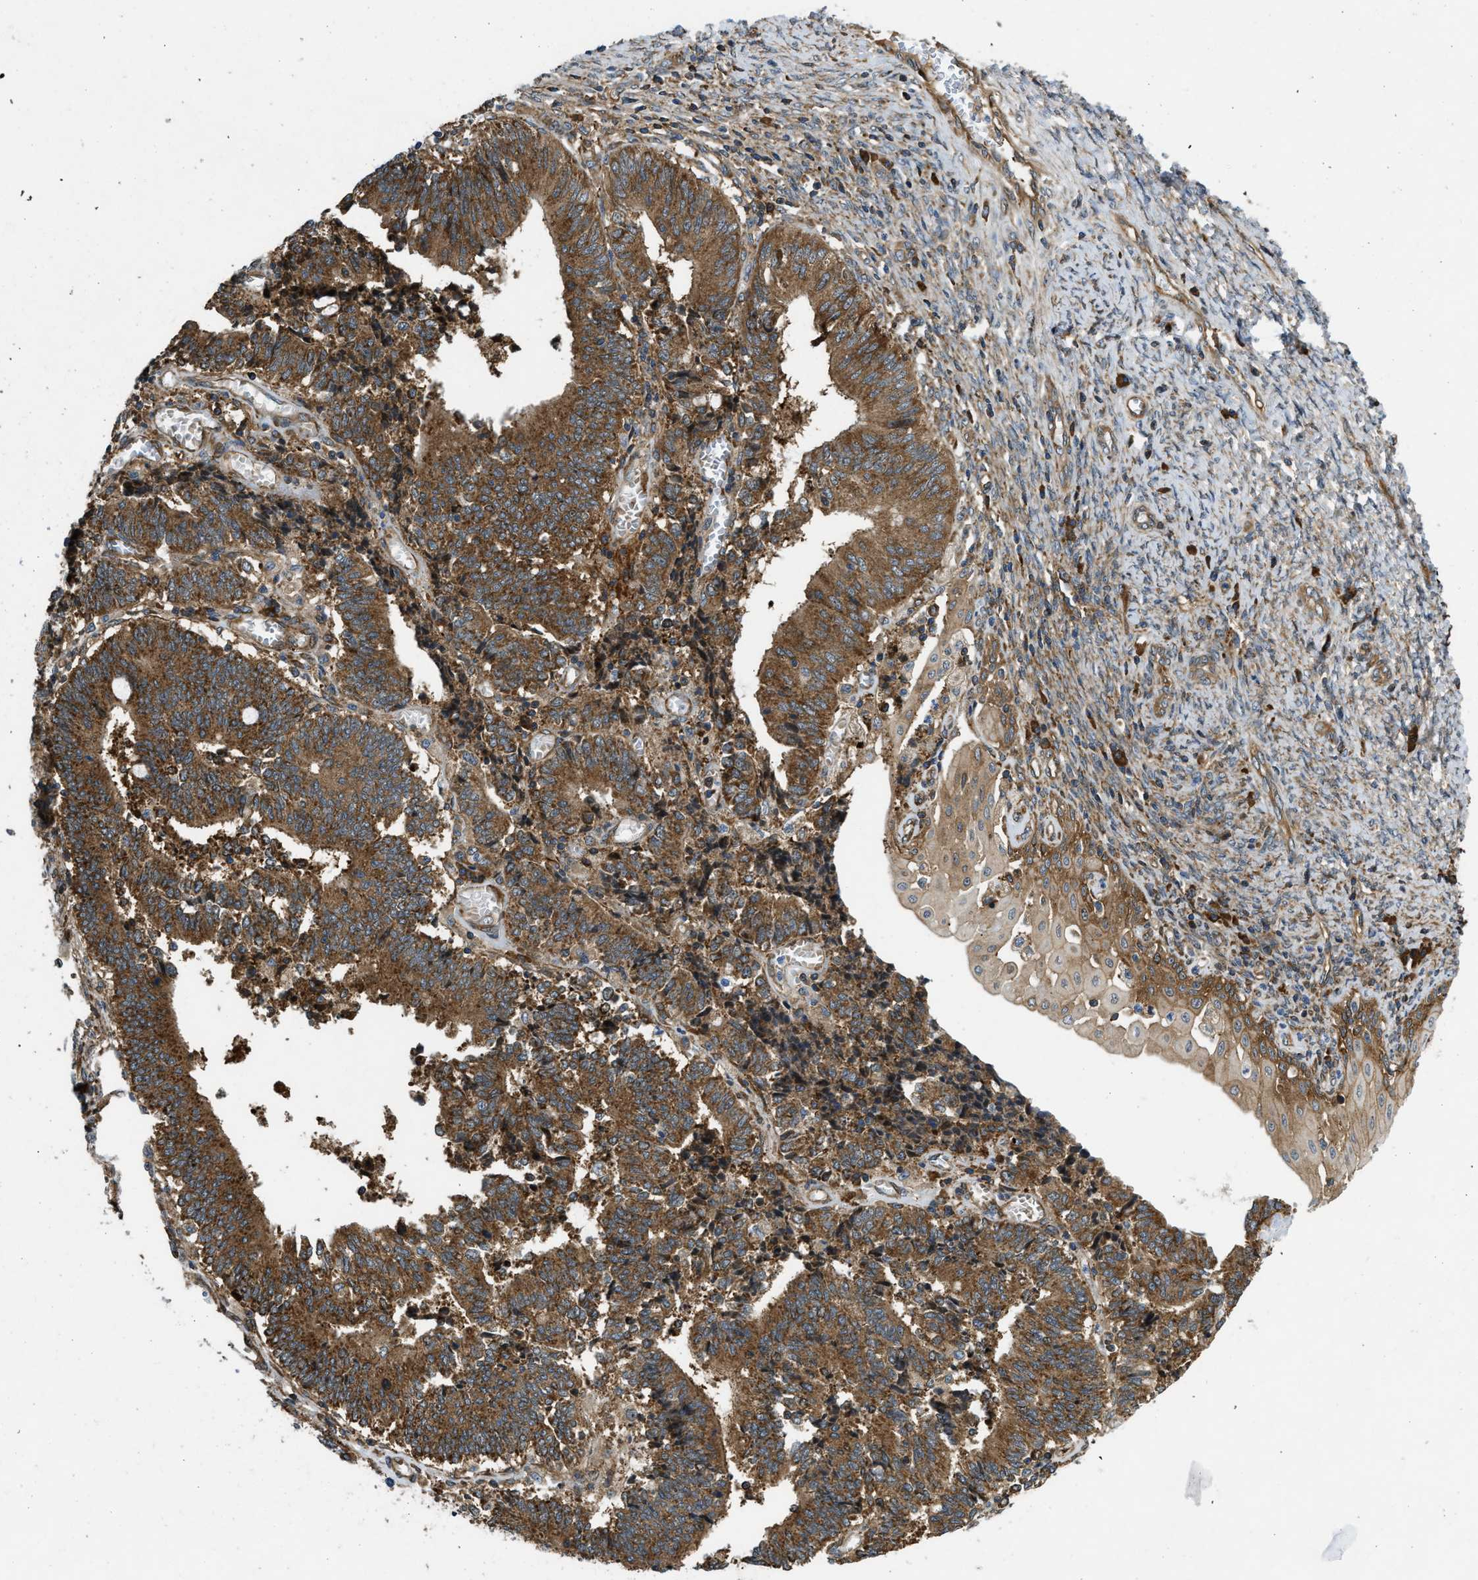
{"staining": {"intensity": "moderate", "quantity": ">75%", "location": "cytoplasmic/membranous"}, "tissue": "cervical cancer", "cell_type": "Tumor cells", "image_type": "cancer", "snomed": [{"axis": "morphology", "description": "Adenocarcinoma, NOS"}, {"axis": "topography", "description": "Cervix"}], "caption": "DAB (3,3'-diaminobenzidine) immunohistochemical staining of cervical cancer (adenocarcinoma) demonstrates moderate cytoplasmic/membranous protein positivity in approximately >75% of tumor cells.", "gene": "RASGRF2", "patient": {"sex": "female", "age": 44}}